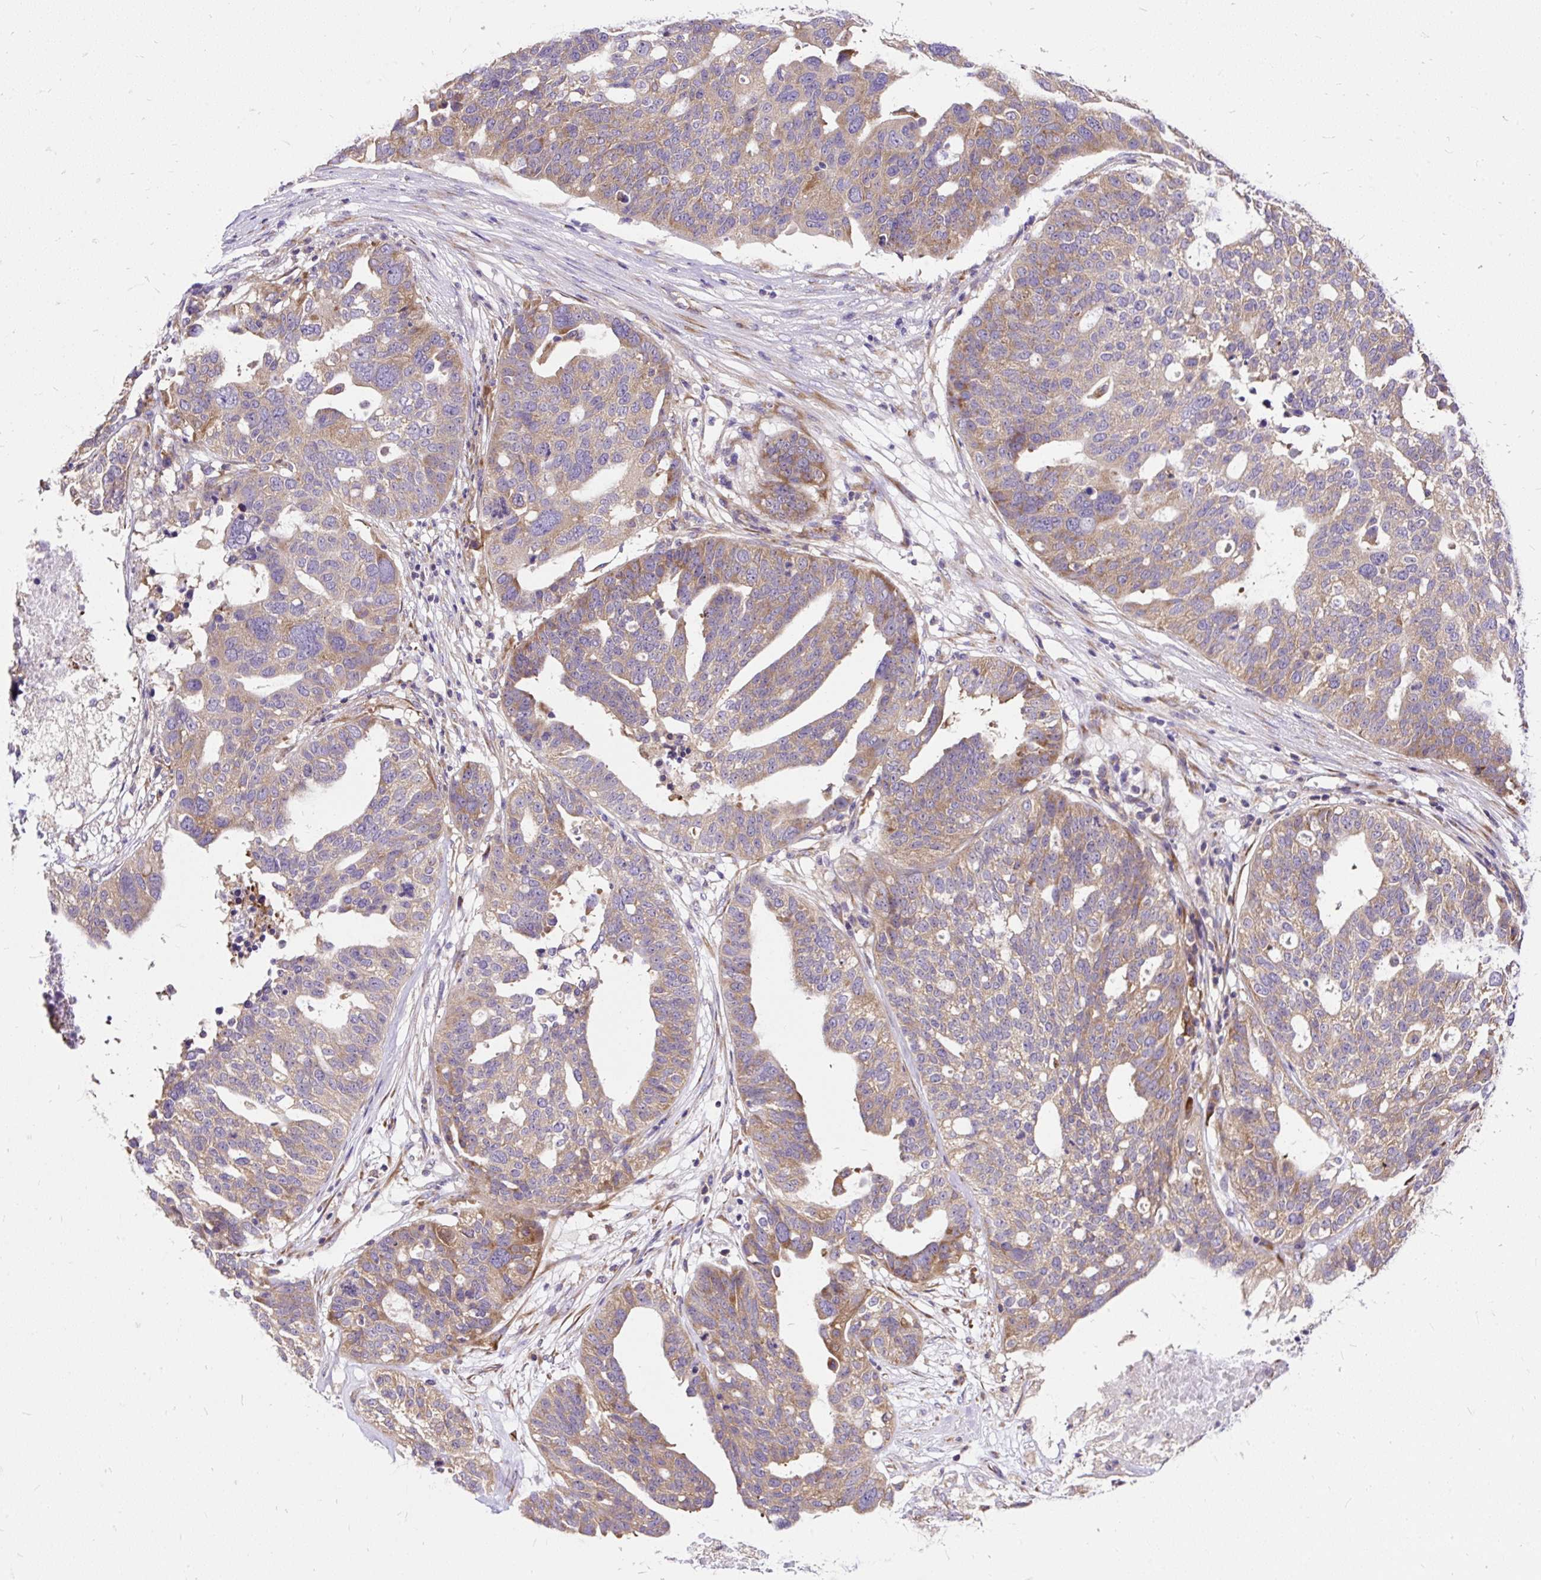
{"staining": {"intensity": "moderate", "quantity": "25%-75%", "location": "cytoplasmic/membranous"}, "tissue": "ovarian cancer", "cell_type": "Tumor cells", "image_type": "cancer", "snomed": [{"axis": "morphology", "description": "Cystadenocarcinoma, serous, NOS"}, {"axis": "topography", "description": "Ovary"}], "caption": "This is an image of IHC staining of ovarian serous cystadenocarcinoma, which shows moderate positivity in the cytoplasmic/membranous of tumor cells.", "gene": "RPS5", "patient": {"sex": "female", "age": 59}}